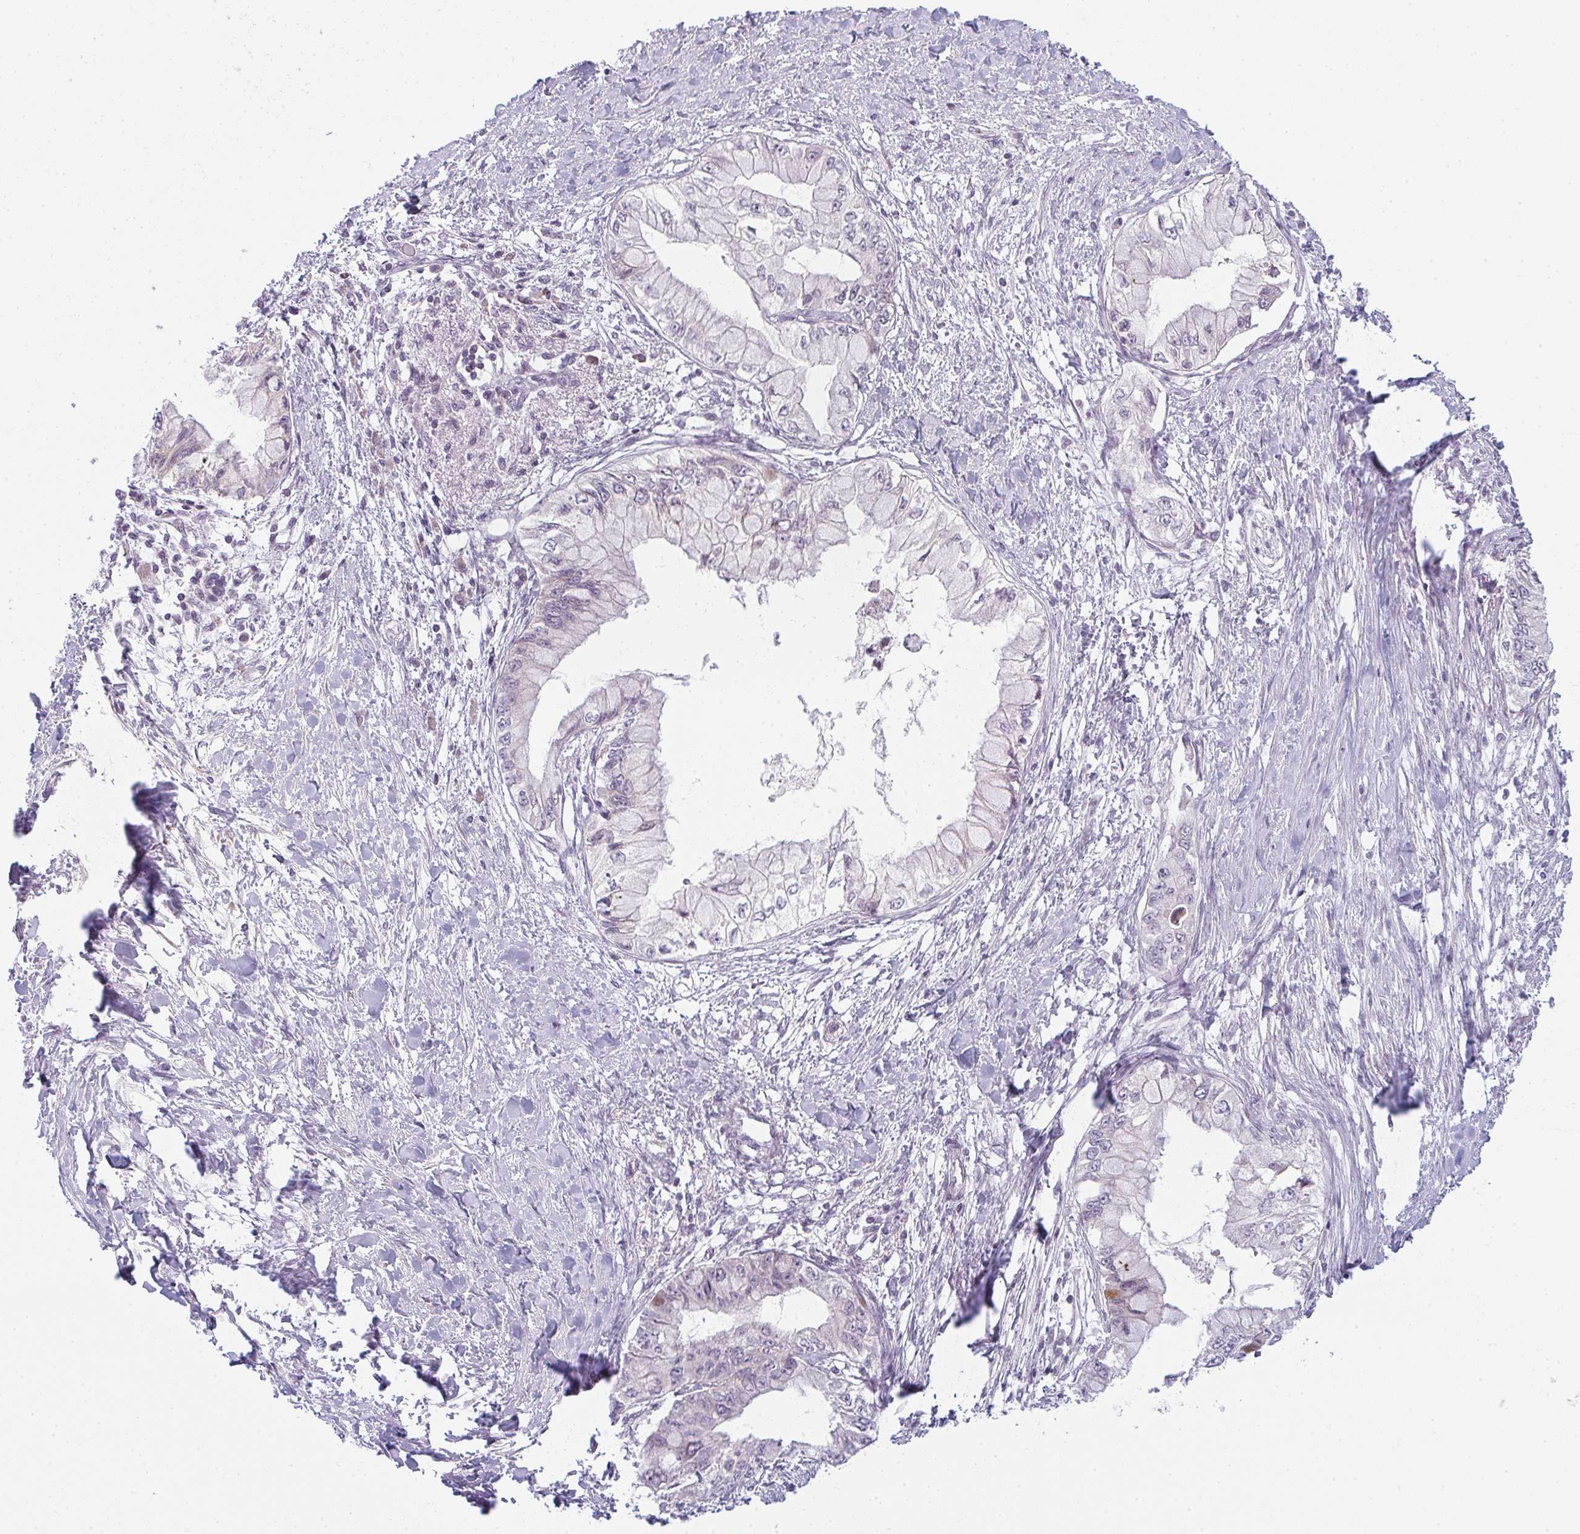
{"staining": {"intensity": "negative", "quantity": "none", "location": "none"}, "tissue": "pancreatic cancer", "cell_type": "Tumor cells", "image_type": "cancer", "snomed": [{"axis": "morphology", "description": "Adenocarcinoma, NOS"}, {"axis": "topography", "description": "Pancreas"}], "caption": "A high-resolution image shows immunohistochemistry staining of pancreatic cancer (adenocarcinoma), which shows no significant positivity in tumor cells. The staining was performed using DAB to visualize the protein expression in brown, while the nuclei were stained in blue with hematoxylin (Magnification: 20x).", "gene": "TMEM237", "patient": {"sex": "male", "age": 48}}